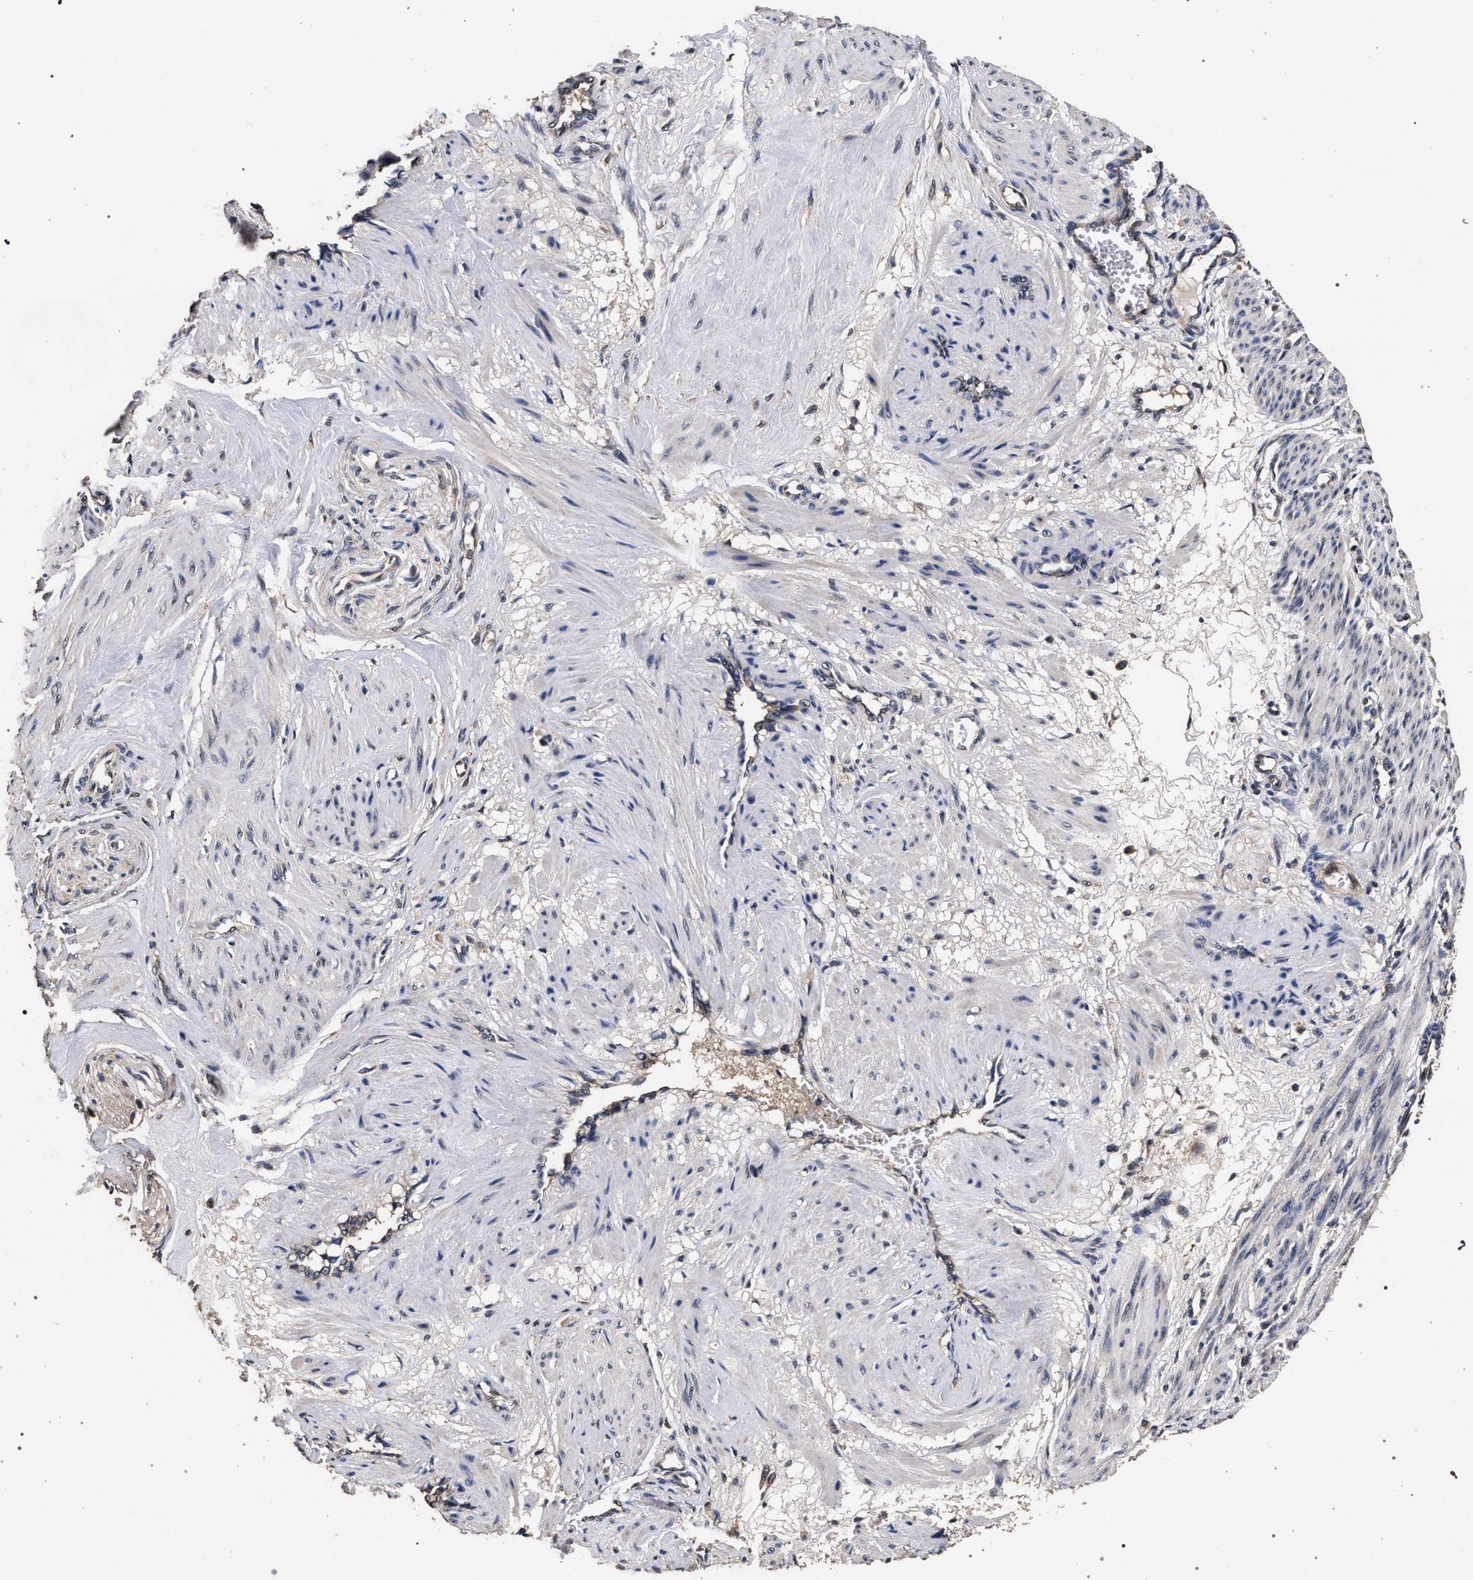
{"staining": {"intensity": "moderate", "quantity": "25%-75%", "location": "cytoplasmic/membranous"}, "tissue": "smooth muscle", "cell_type": "Smooth muscle cells", "image_type": "normal", "snomed": [{"axis": "morphology", "description": "Normal tissue, NOS"}, {"axis": "topography", "description": "Endometrium"}], "caption": "Immunohistochemical staining of benign human smooth muscle reveals 25%-75% levels of moderate cytoplasmic/membranous protein positivity in approximately 25%-75% of smooth muscle cells.", "gene": "ACOX1", "patient": {"sex": "female", "age": 33}}